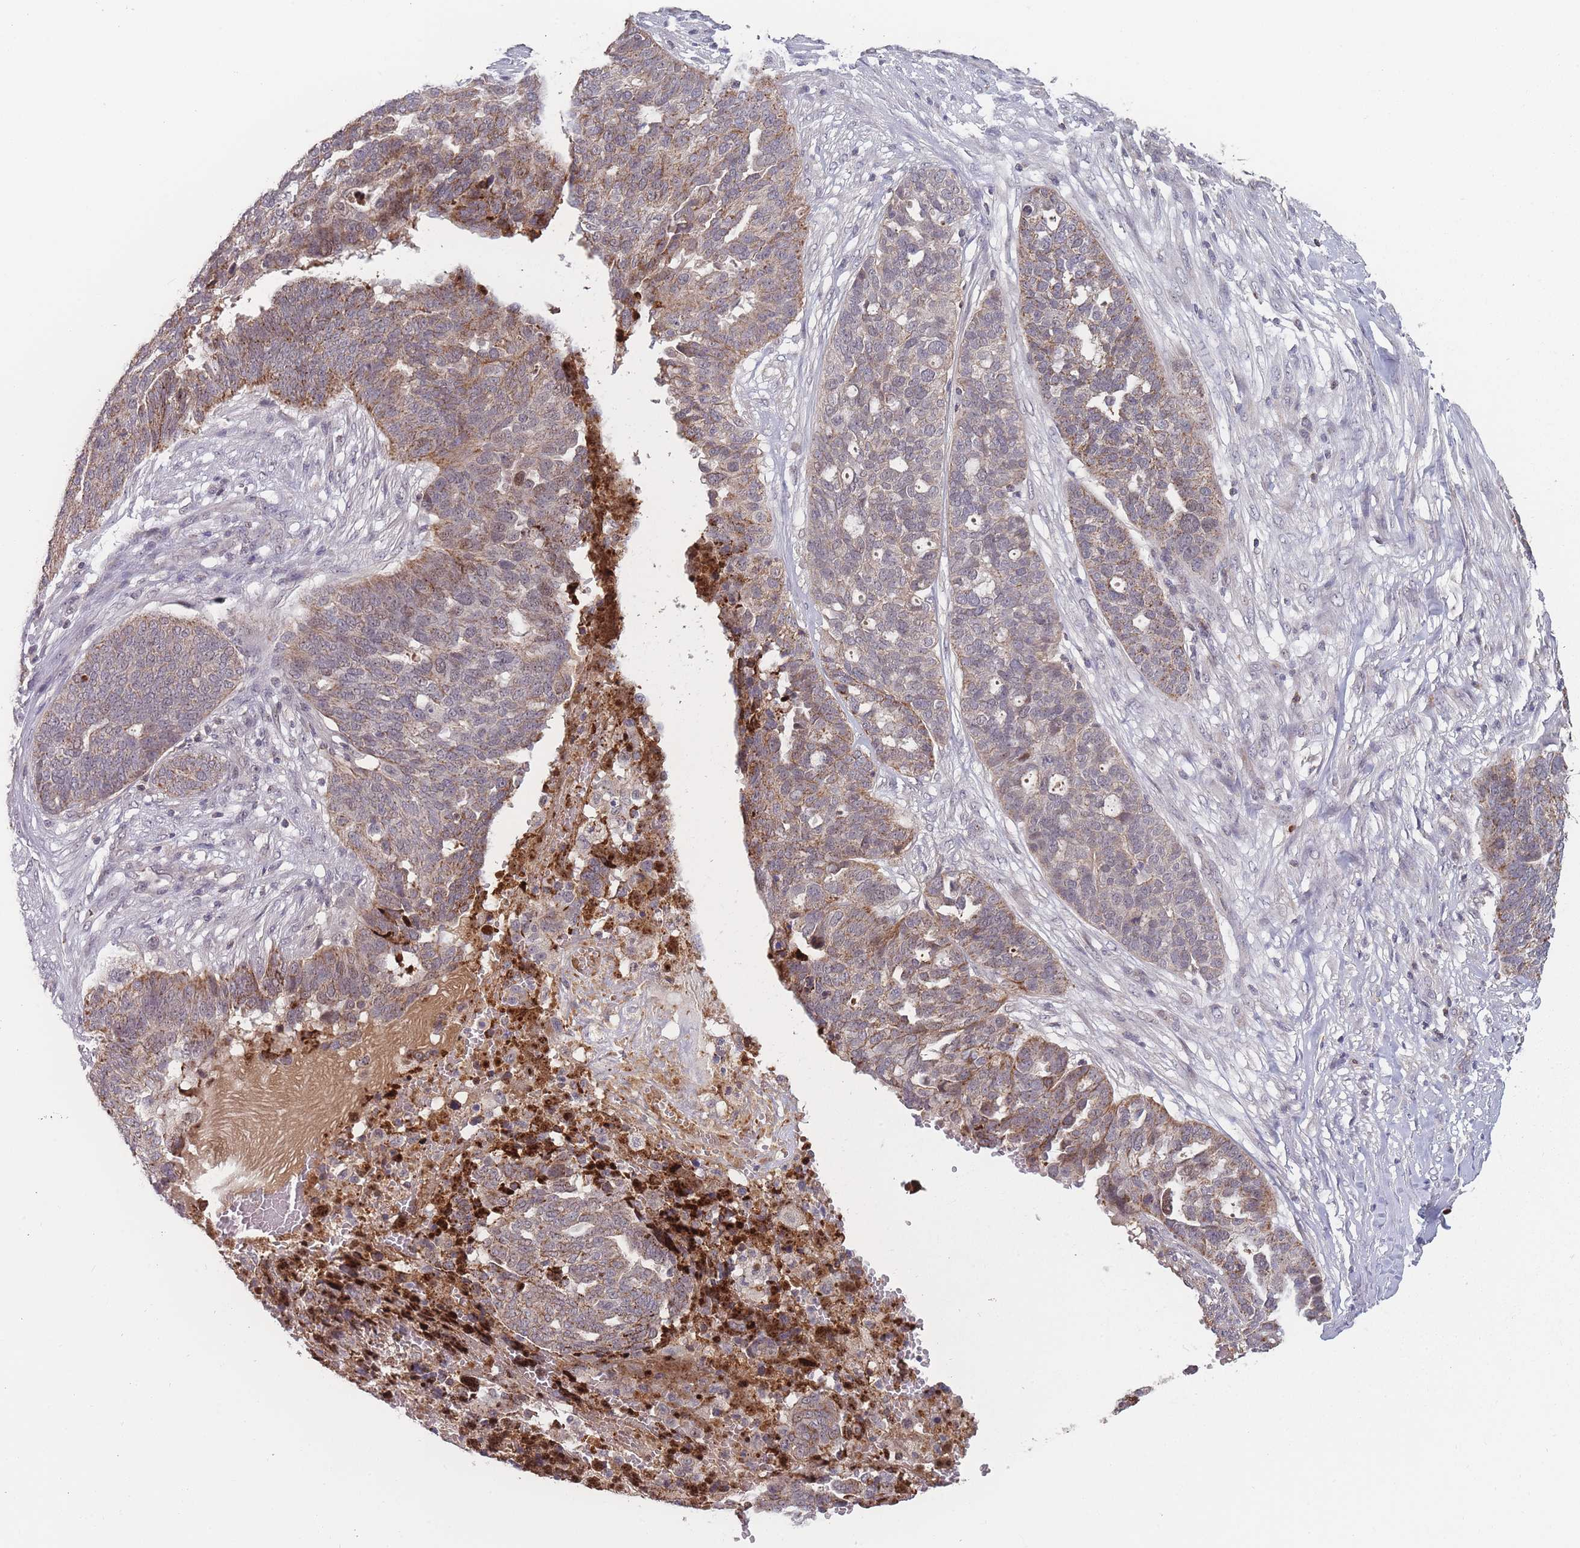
{"staining": {"intensity": "moderate", "quantity": ">75%", "location": "cytoplasmic/membranous"}, "tissue": "ovarian cancer", "cell_type": "Tumor cells", "image_type": "cancer", "snomed": [{"axis": "morphology", "description": "Cystadenocarcinoma, serous, NOS"}, {"axis": "topography", "description": "Ovary"}], "caption": "Ovarian cancer stained with a brown dye exhibits moderate cytoplasmic/membranous positive positivity in approximately >75% of tumor cells.", "gene": "TMEM232", "patient": {"sex": "female", "age": 59}}